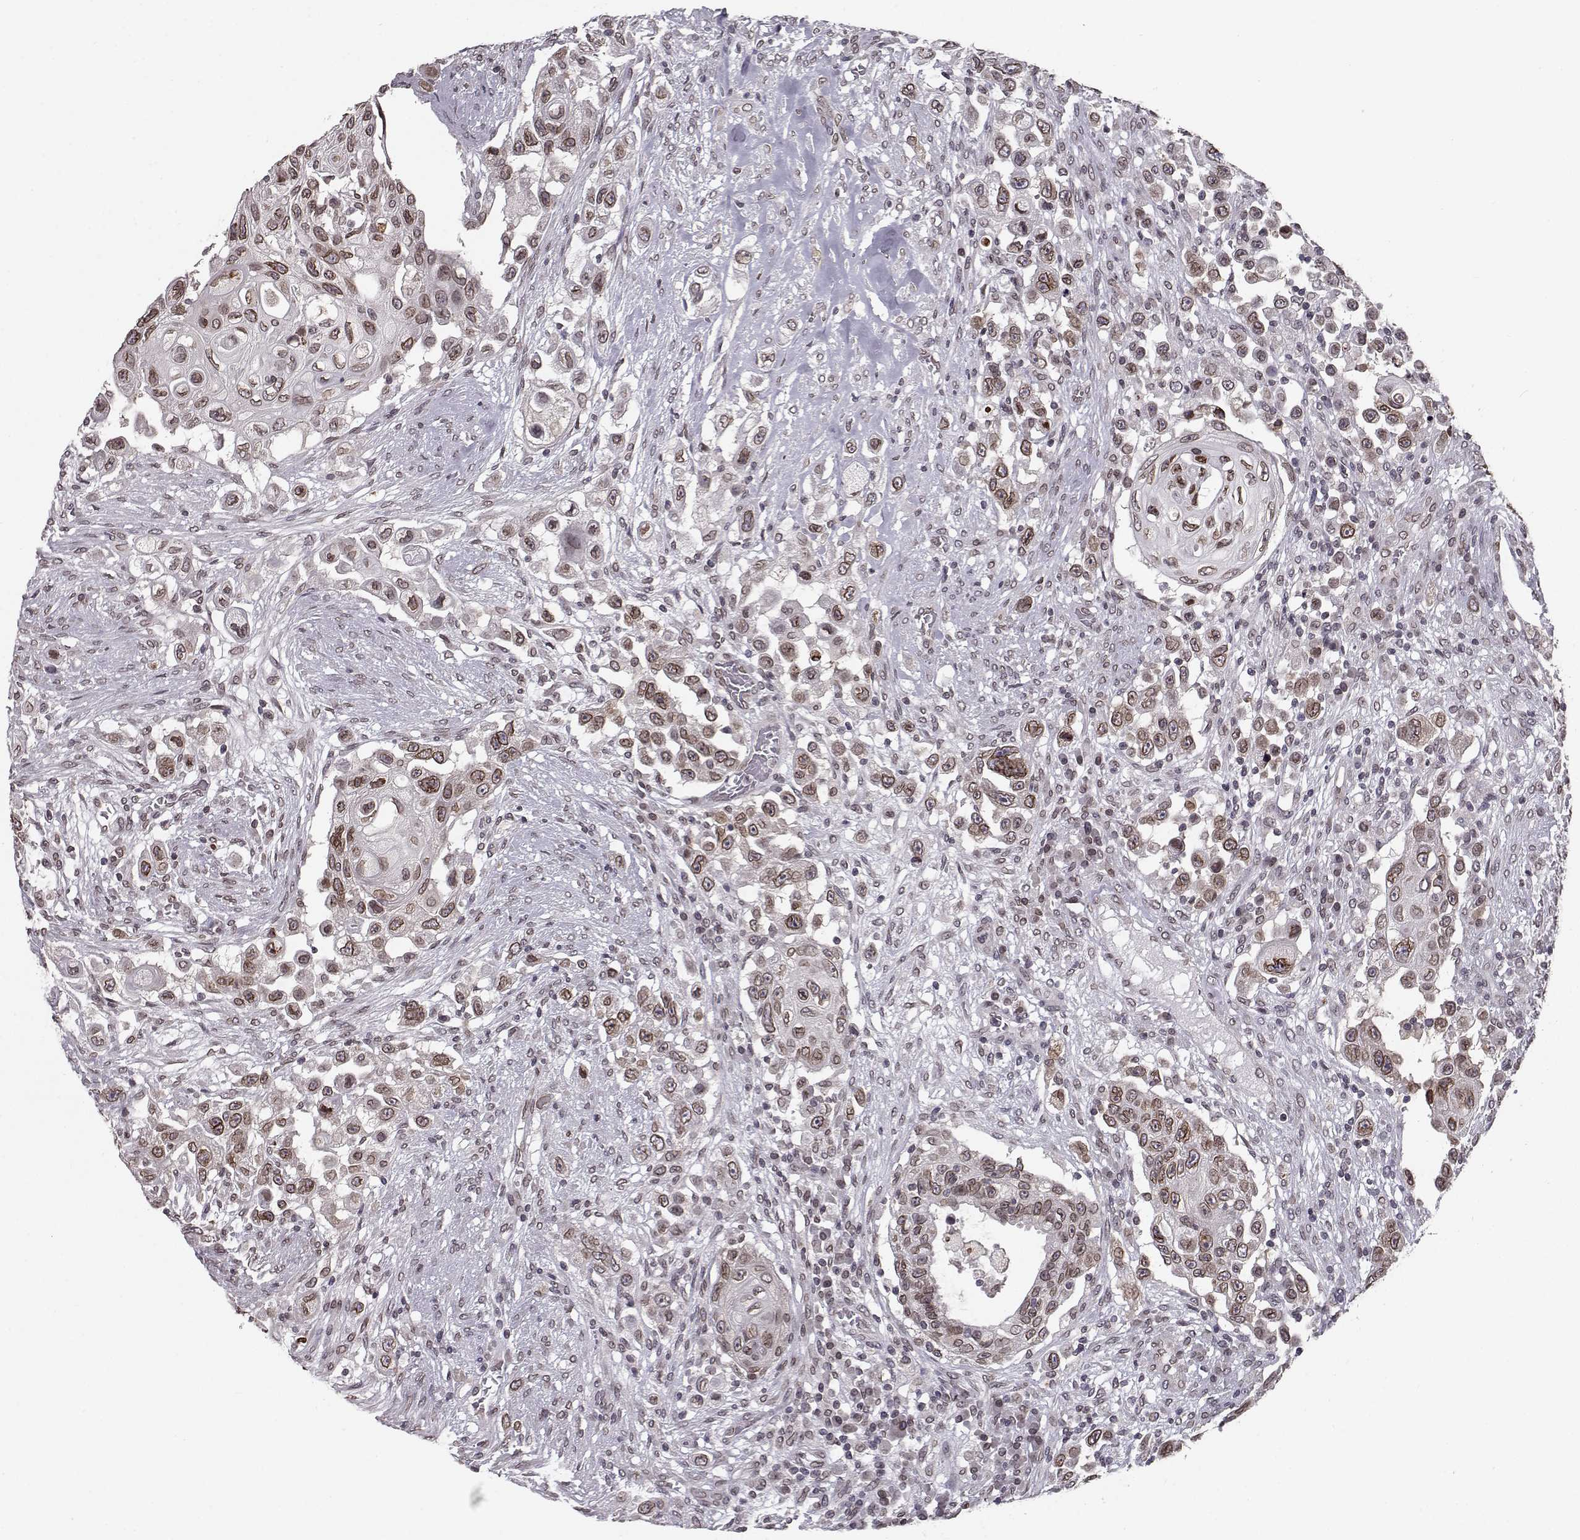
{"staining": {"intensity": "weak", "quantity": ">75%", "location": "cytoplasmic/membranous,nuclear"}, "tissue": "urothelial cancer", "cell_type": "Tumor cells", "image_type": "cancer", "snomed": [{"axis": "morphology", "description": "Urothelial carcinoma, High grade"}, {"axis": "topography", "description": "Urinary bladder"}], "caption": "The micrograph shows staining of urothelial cancer, revealing weak cytoplasmic/membranous and nuclear protein expression (brown color) within tumor cells.", "gene": "NUP37", "patient": {"sex": "female", "age": 56}}